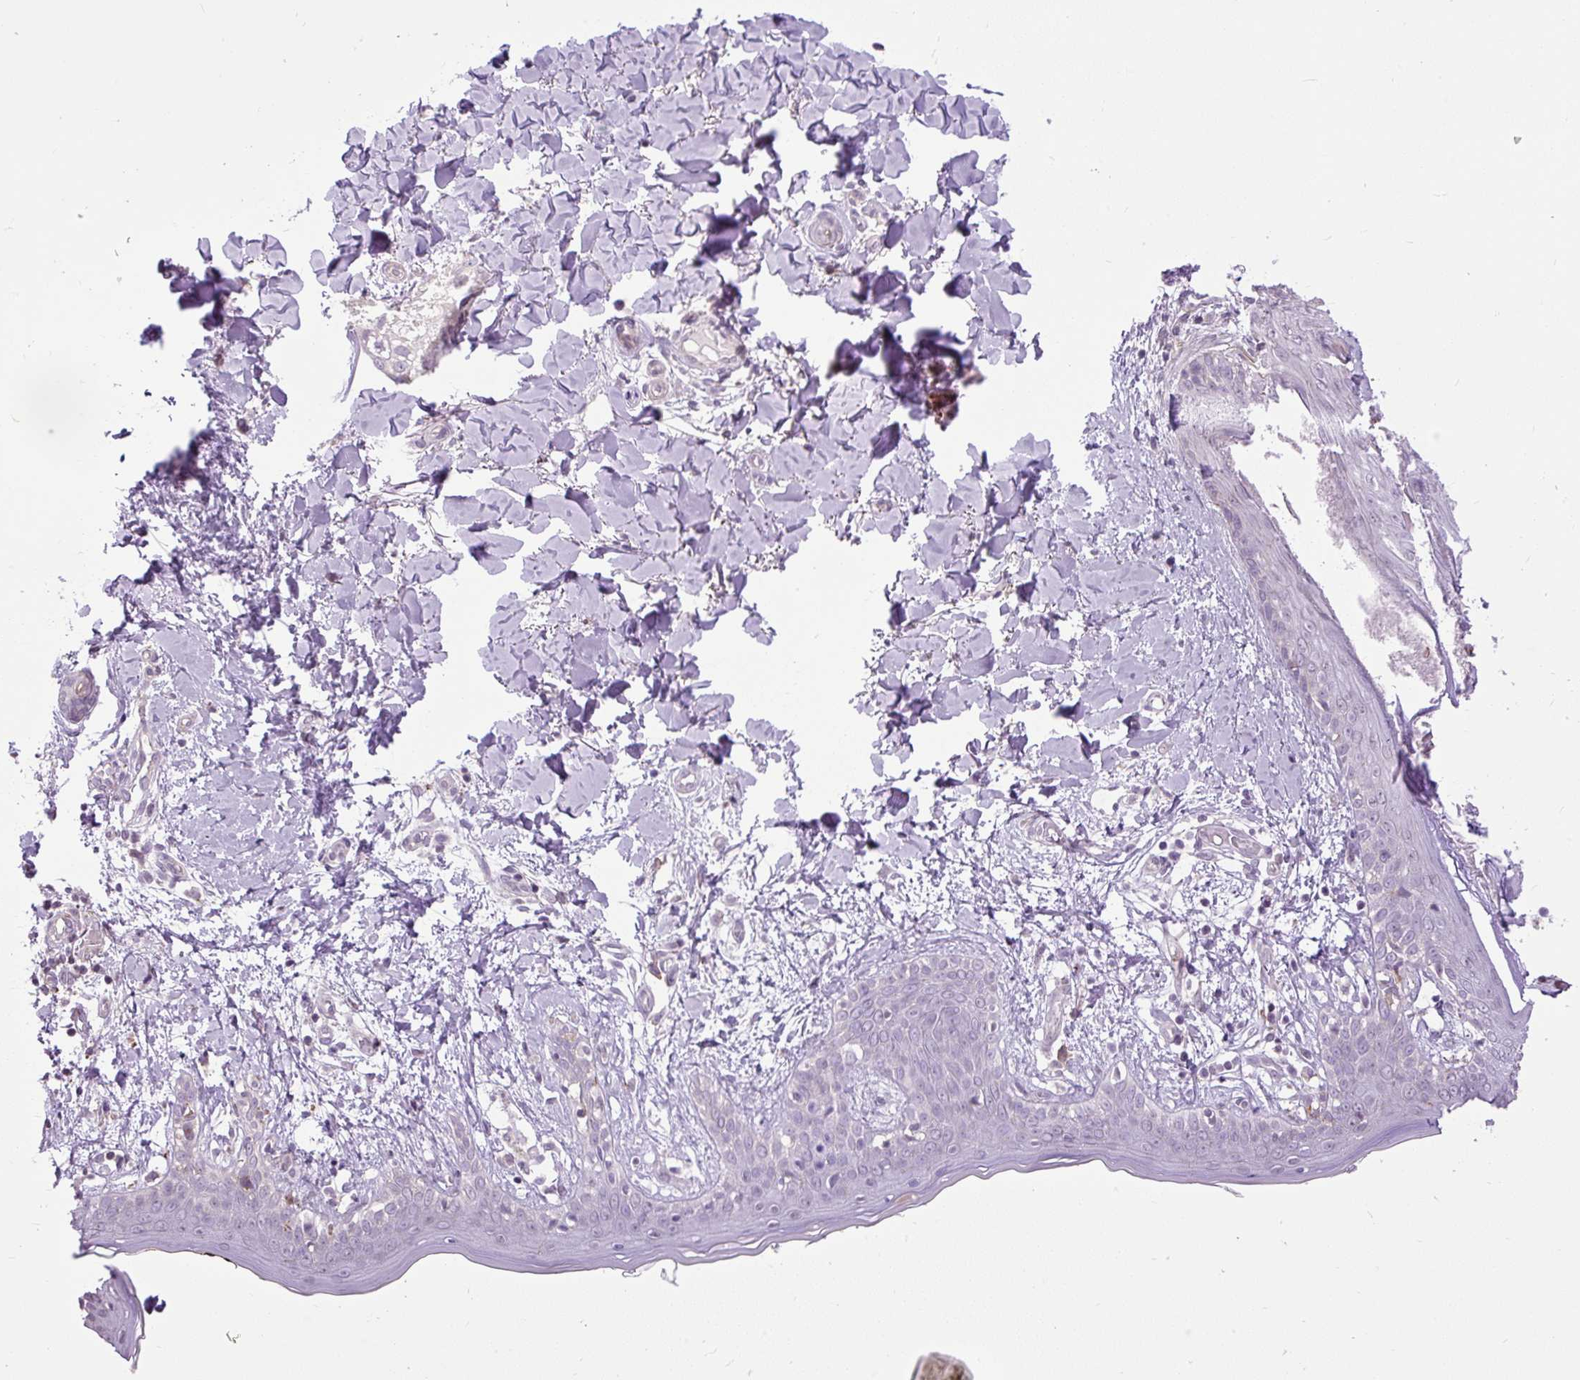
{"staining": {"intensity": "negative", "quantity": "none", "location": "none"}, "tissue": "skin", "cell_type": "Fibroblasts", "image_type": "normal", "snomed": [{"axis": "morphology", "description": "Normal tissue, NOS"}, {"axis": "topography", "description": "Skin"}], "caption": "Benign skin was stained to show a protein in brown. There is no significant staining in fibroblasts. (DAB IHC visualized using brightfield microscopy, high magnification).", "gene": "ZNF197", "patient": {"sex": "female", "age": 34}}